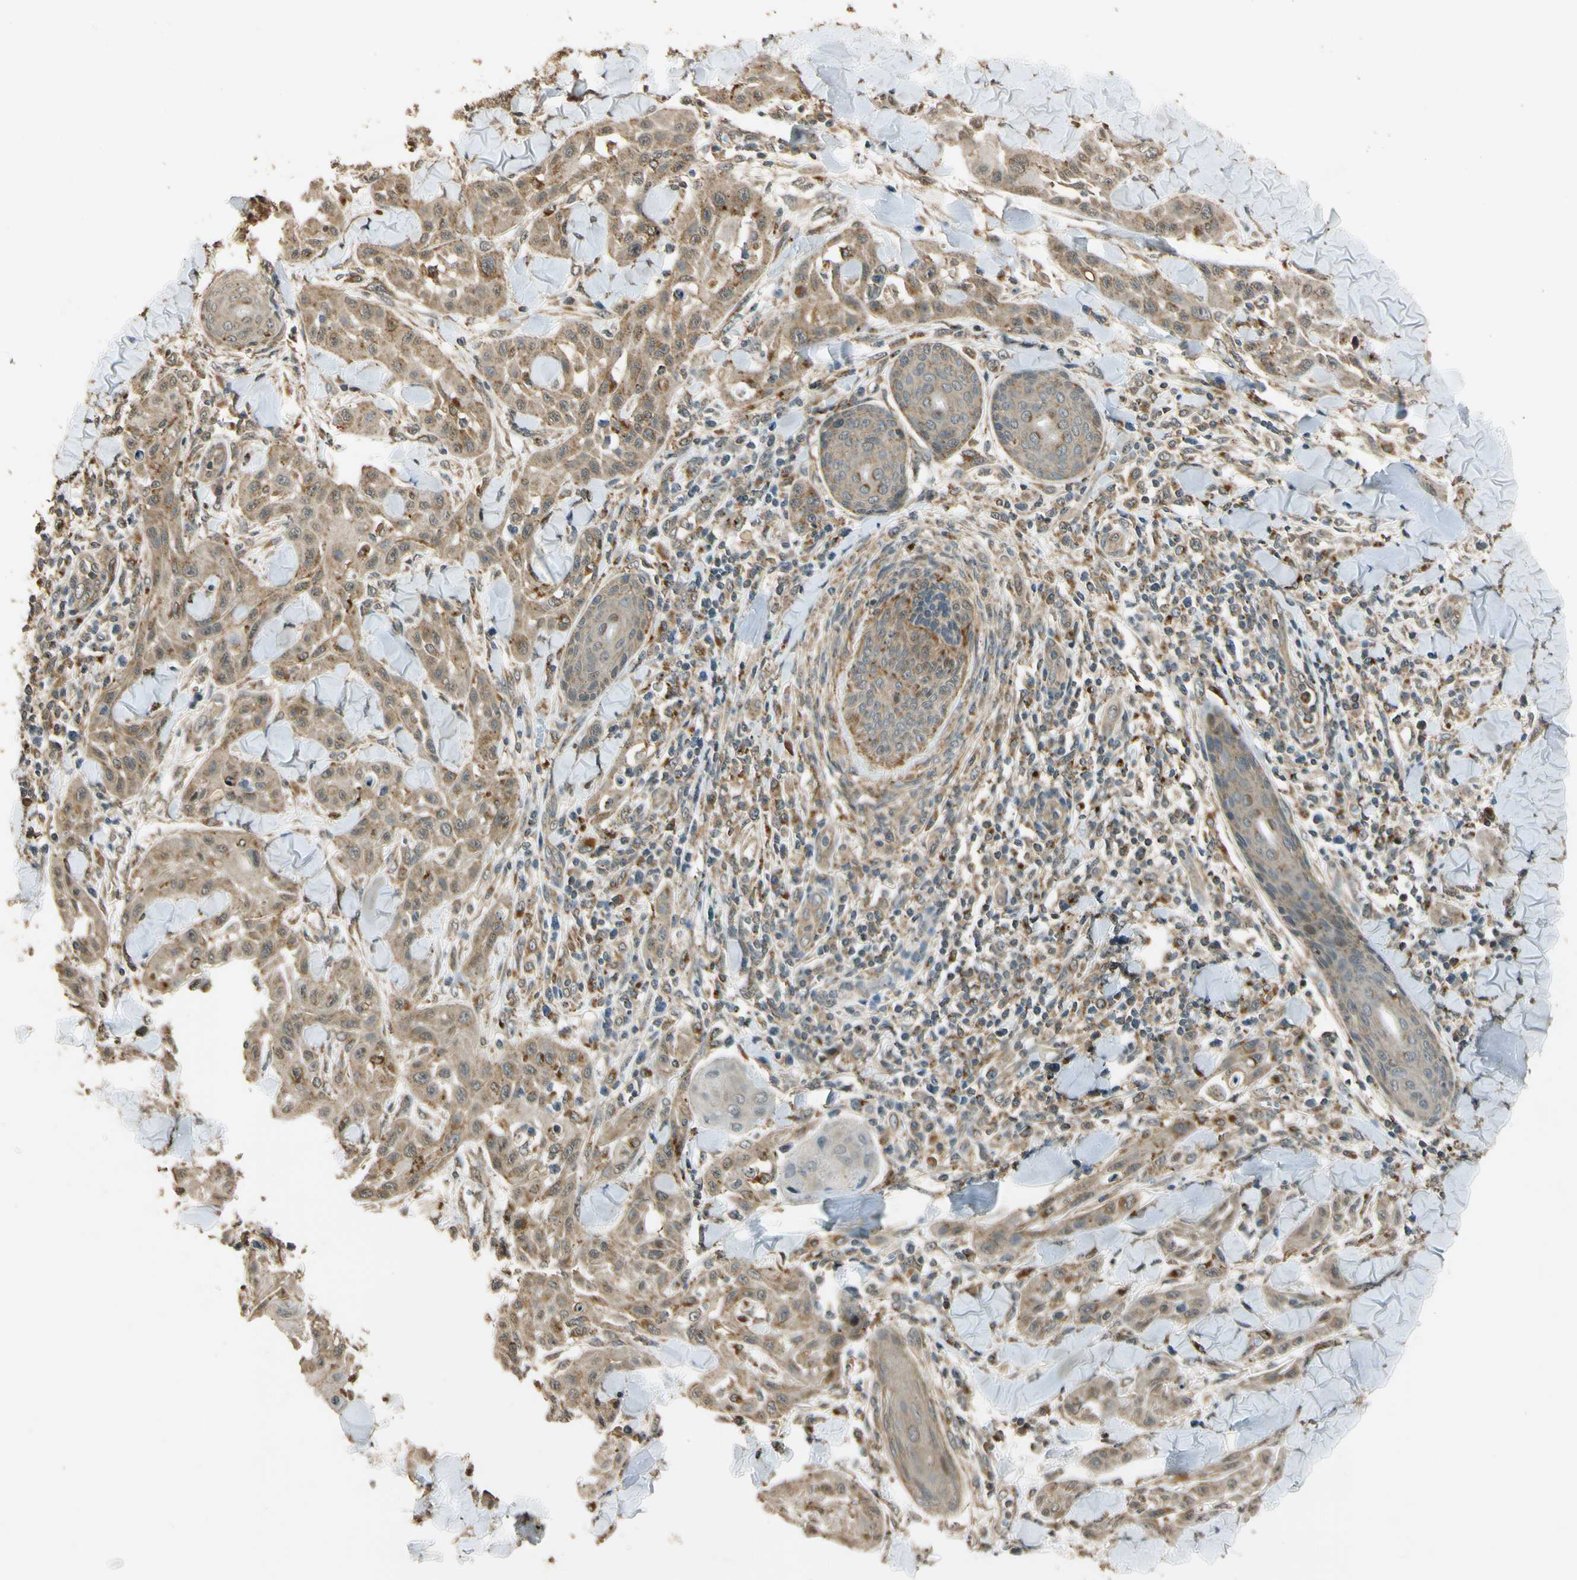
{"staining": {"intensity": "weak", "quantity": ">75%", "location": "cytoplasmic/membranous"}, "tissue": "skin cancer", "cell_type": "Tumor cells", "image_type": "cancer", "snomed": [{"axis": "morphology", "description": "Squamous cell carcinoma, NOS"}, {"axis": "topography", "description": "Skin"}], "caption": "Weak cytoplasmic/membranous protein staining is appreciated in approximately >75% of tumor cells in skin squamous cell carcinoma.", "gene": "LAMTOR1", "patient": {"sex": "male", "age": 24}}